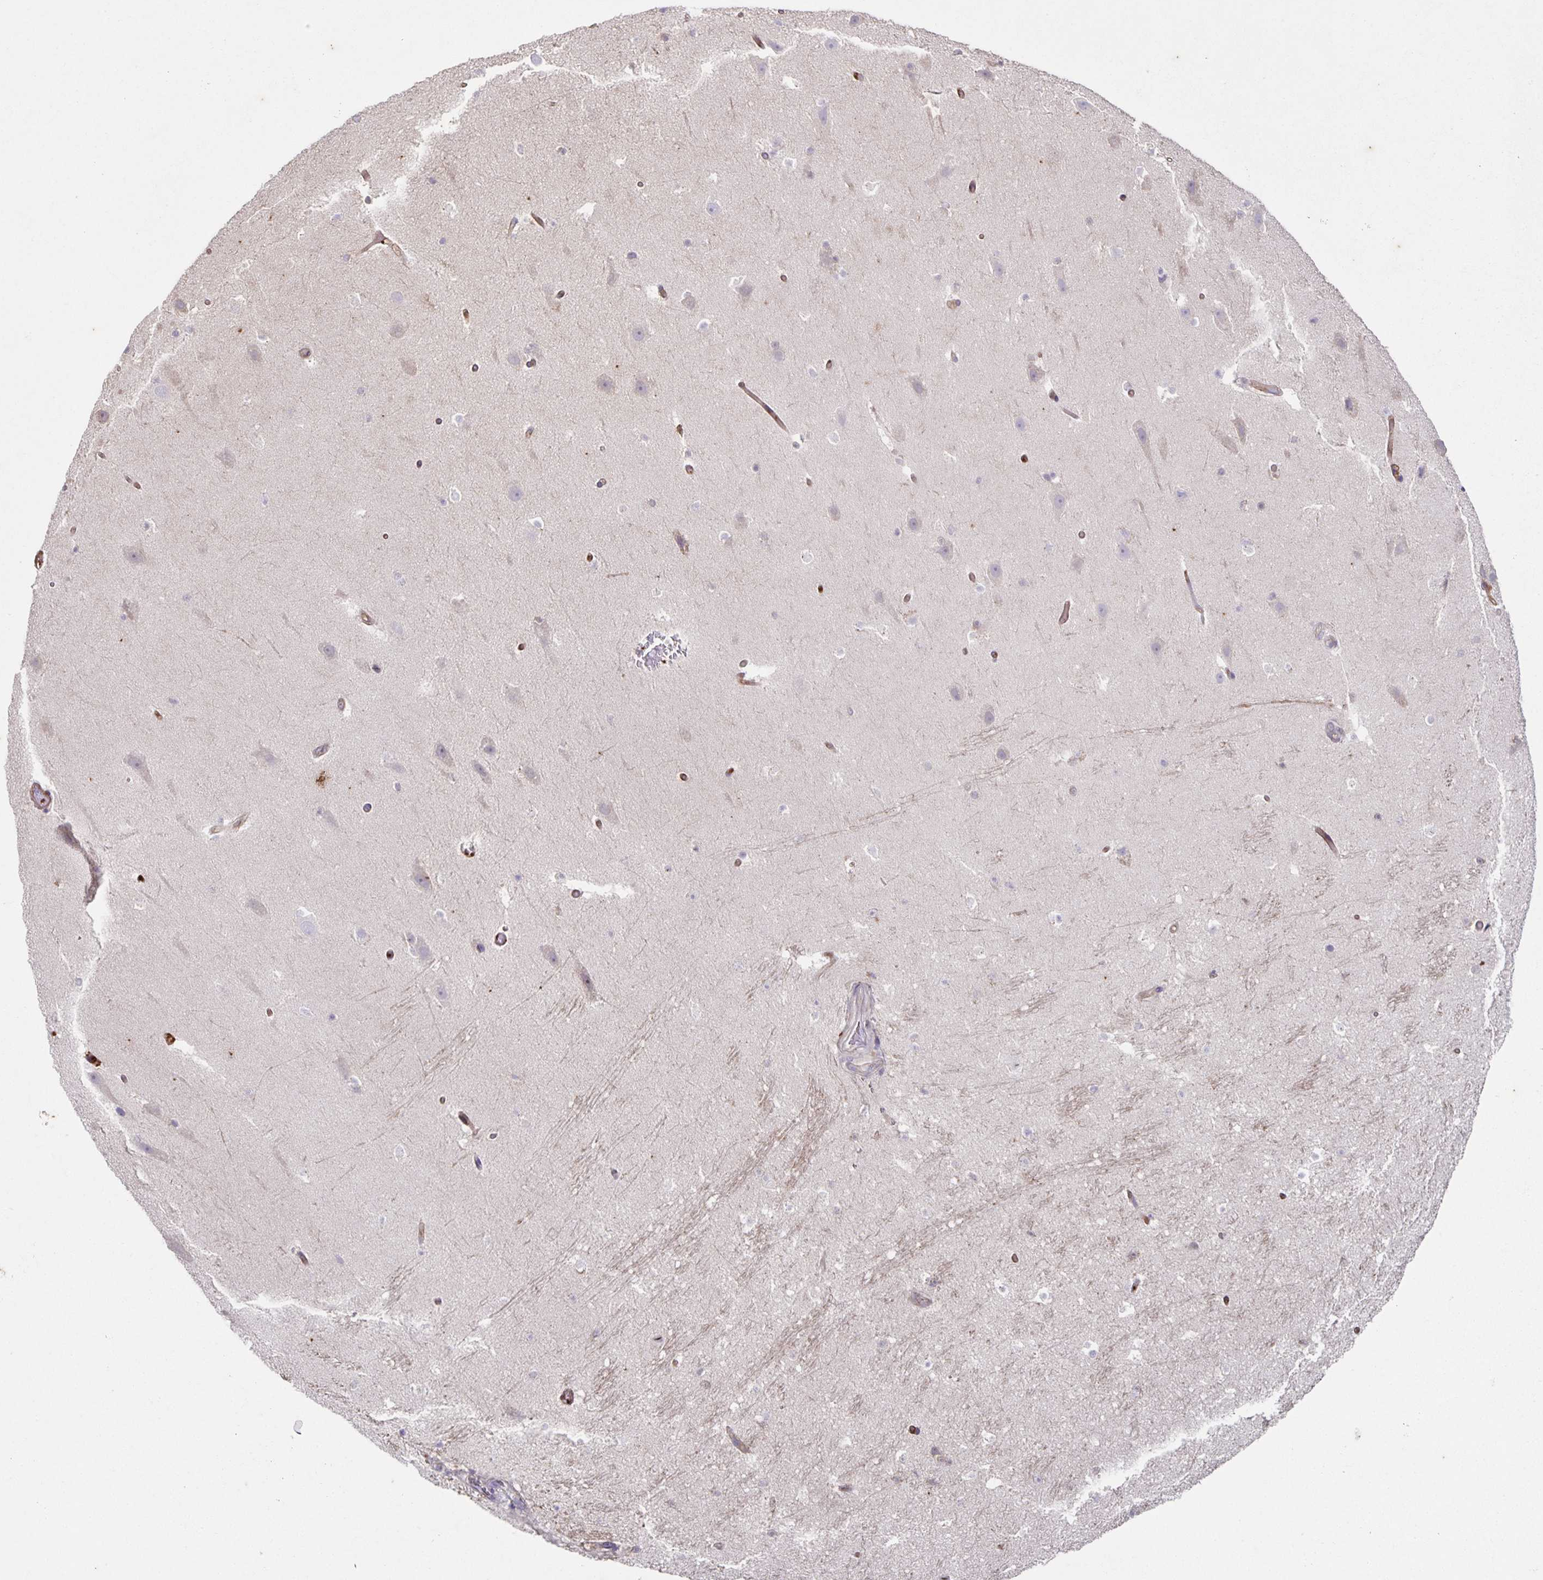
{"staining": {"intensity": "negative", "quantity": "none", "location": "none"}, "tissue": "hippocampus", "cell_type": "Glial cells", "image_type": "normal", "snomed": [{"axis": "morphology", "description": "Normal tissue, NOS"}, {"axis": "topography", "description": "Hippocampus"}], "caption": "High power microscopy histopathology image of an immunohistochemistry (IHC) photomicrograph of unremarkable hippocampus, revealing no significant expression in glial cells.", "gene": "ITGA2", "patient": {"sex": "male", "age": 26}}